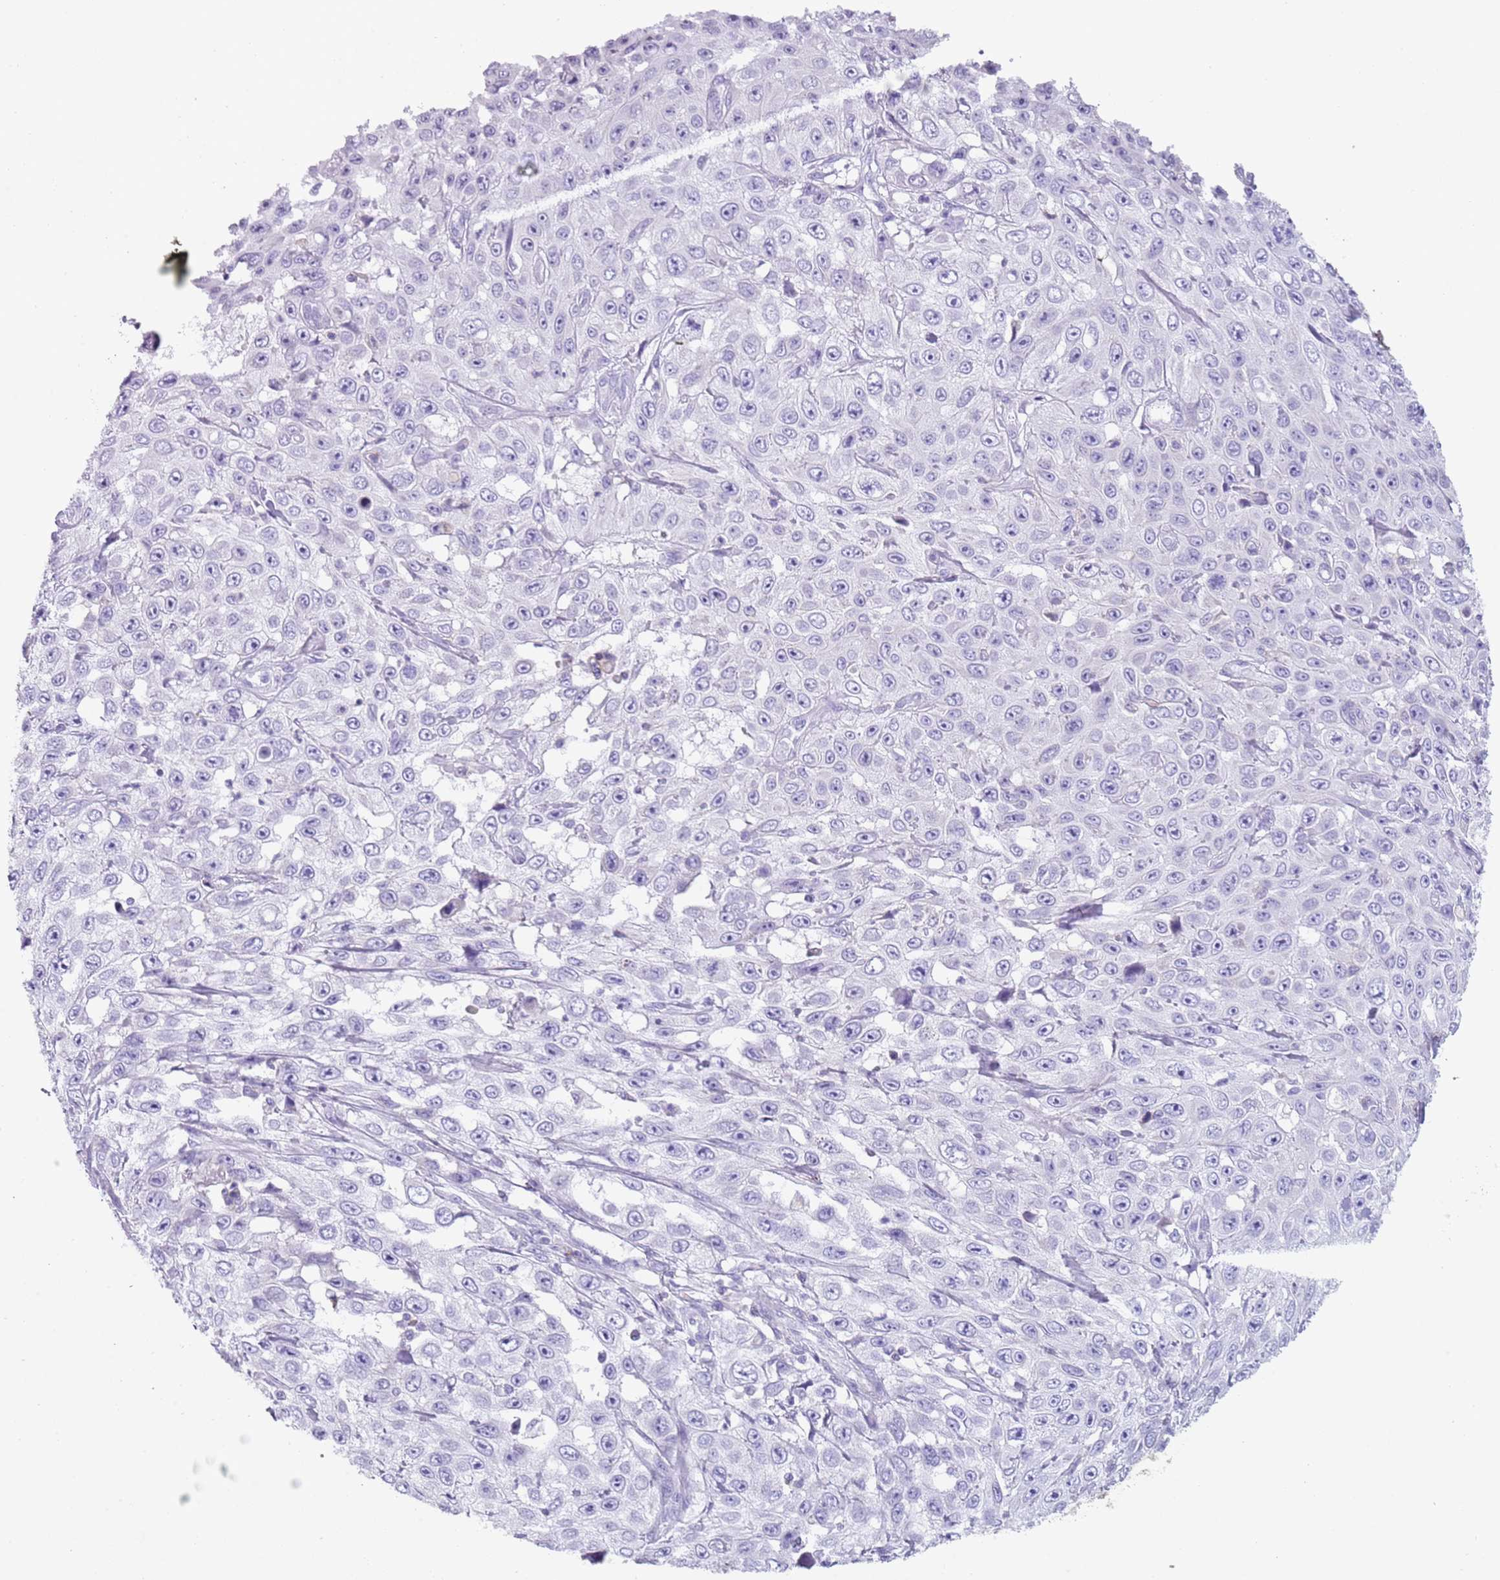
{"staining": {"intensity": "negative", "quantity": "none", "location": "none"}, "tissue": "skin cancer", "cell_type": "Tumor cells", "image_type": "cancer", "snomed": [{"axis": "morphology", "description": "Squamous cell carcinoma, NOS"}, {"axis": "topography", "description": "Skin"}], "caption": "DAB (3,3'-diaminobenzidine) immunohistochemical staining of human skin squamous cell carcinoma exhibits no significant positivity in tumor cells.", "gene": "NBPF20", "patient": {"sex": "male", "age": 82}}